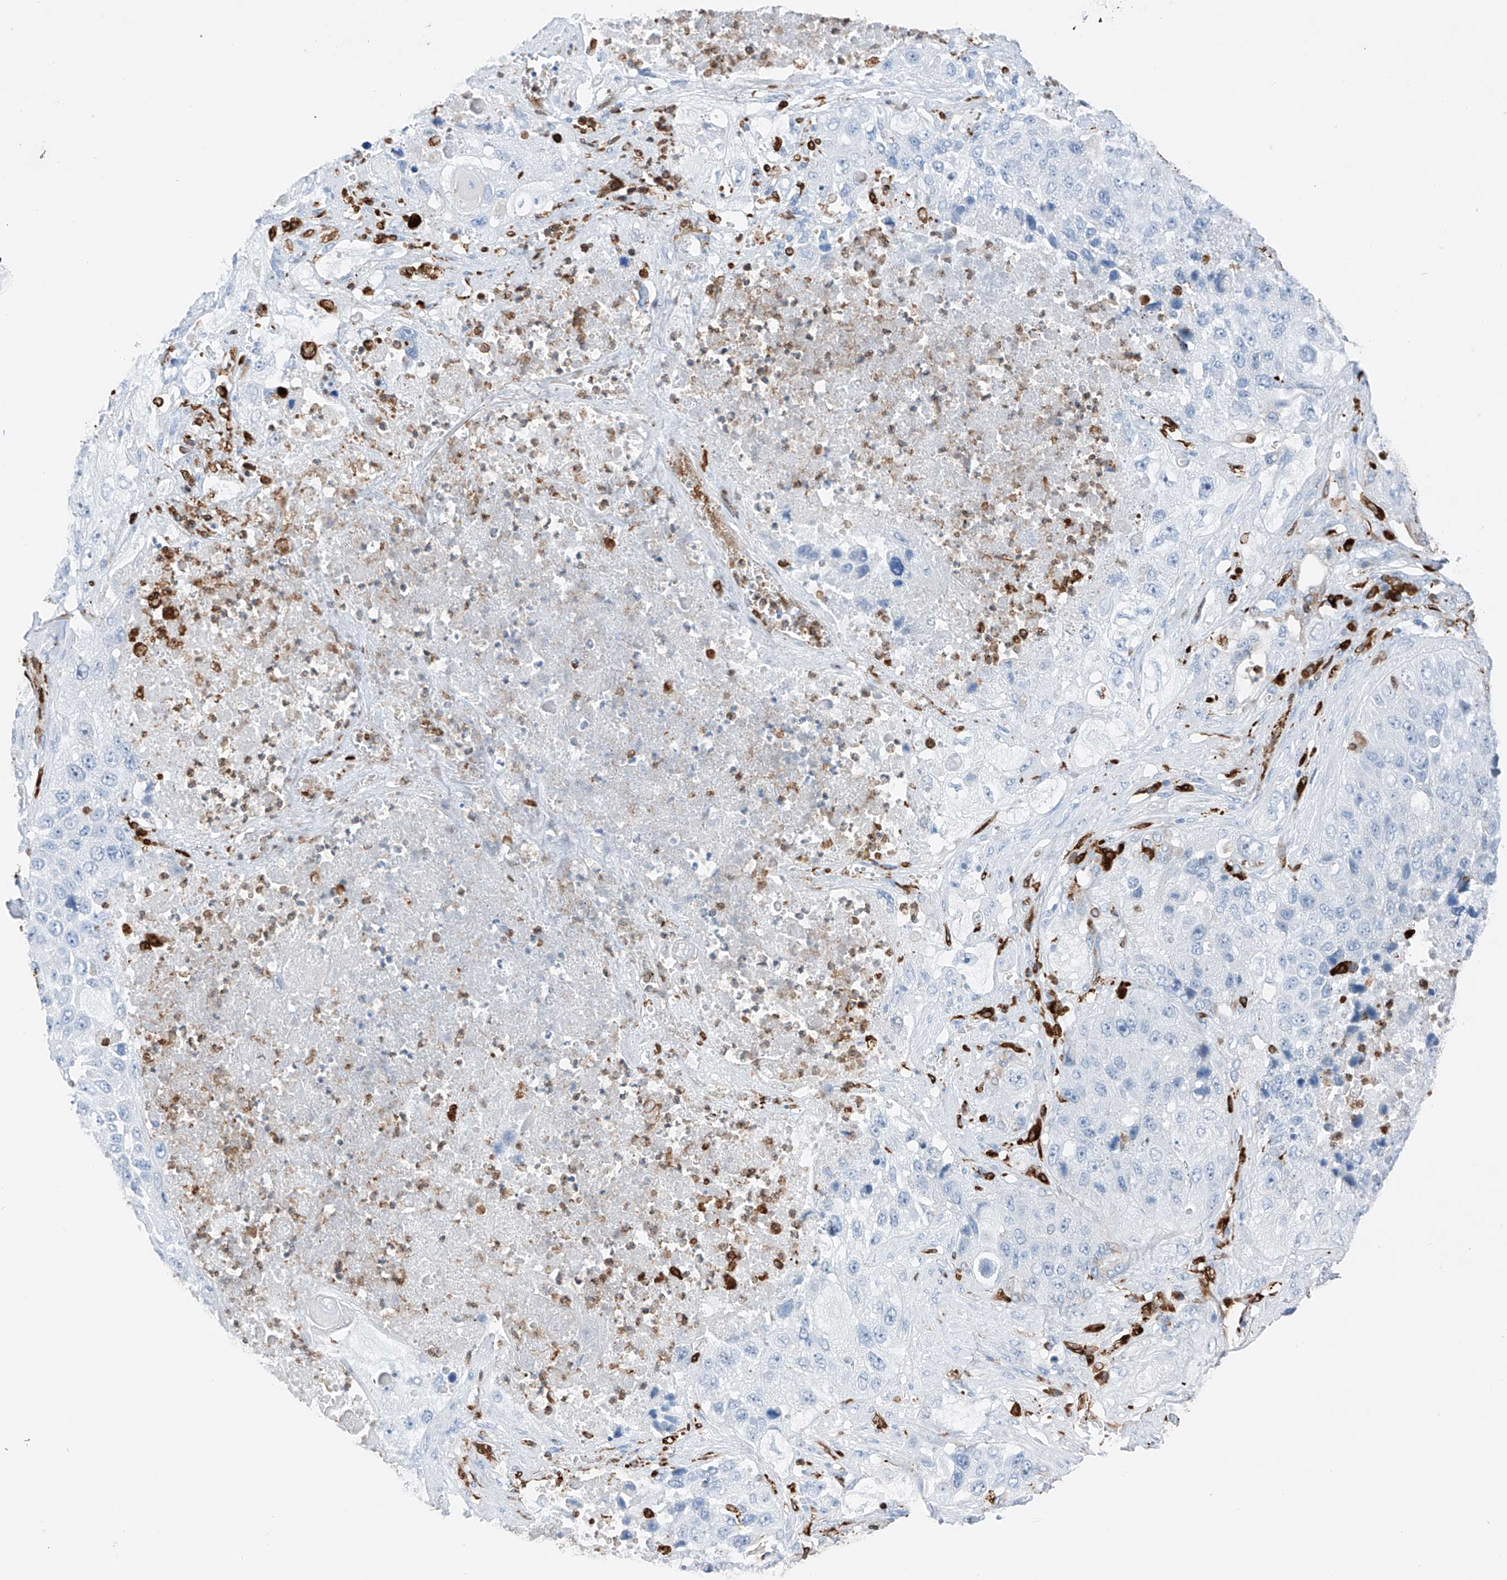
{"staining": {"intensity": "negative", "quantity": "none", "location": "none"}, "tissue": "lung cancer", "cell_type": "Tumor cells", "image_type": "cancer", "snomed": [{"axis": "morphology", "description": "Squamous cell carcinoma, NOS"}, {"axis": "topography", "description": "Lung"}], "caption": "This is an IHC histopathology image of human squamous cell carcinoma (lung). There is no staining in tumor cells.", "gene": "TBXAS1", "patient": {"sex": "male", "age": 61}}